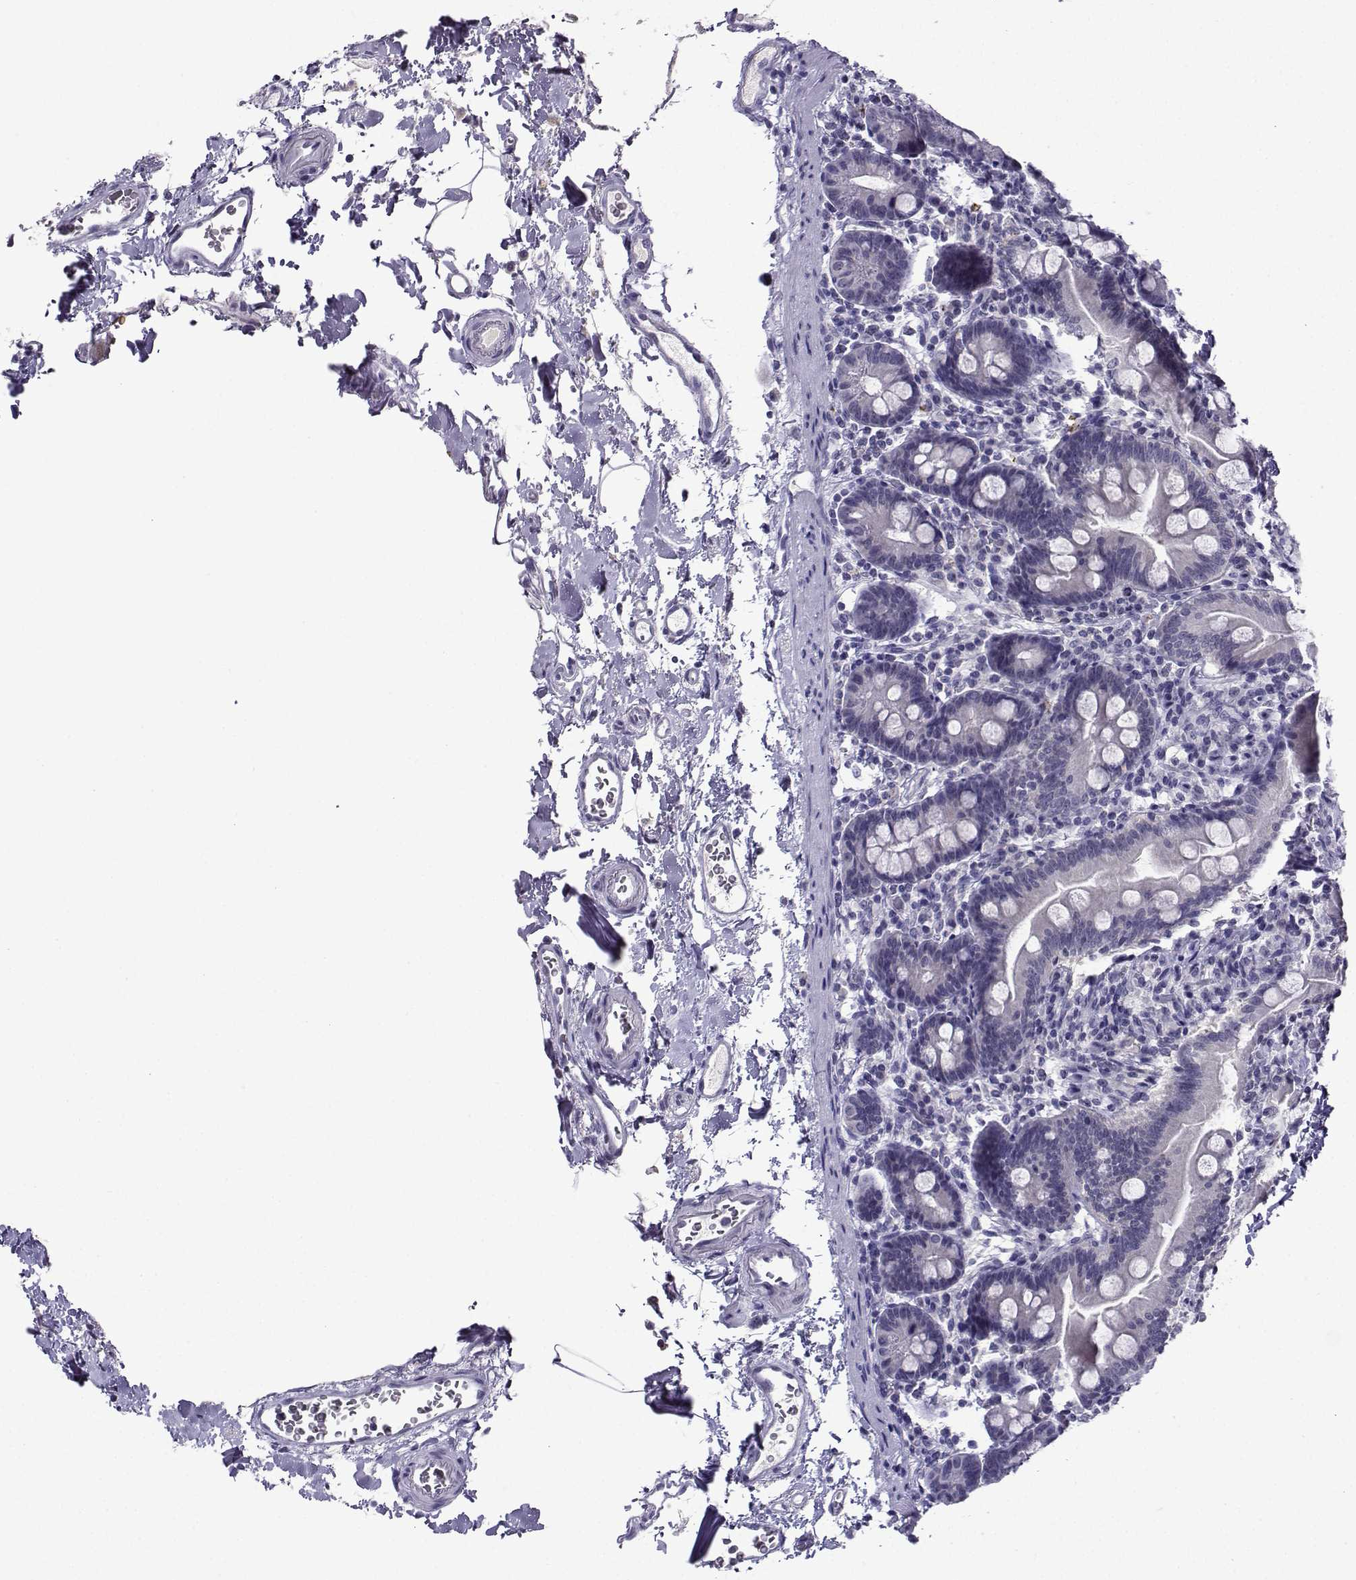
{"staining": {"intensity": "negative", "quantity": "none", "location": "none"}, "tissue": "small intestine", "cell_type": "Glandular cells", "image_type": "normal", "snomed": [{"axis": "morphology", "description": "Normal tissue, NOS"}, {"axis": "topography", "description": "Small intestine"}], "caption": "This image is of normal small intestine stained with immunohistochemistry (IHC) to label a protein in brown with the nuclei are counter-stained blue. There is no expression in glandular cells. The staining is performed using DAB (3,3'-diaminobenzidine) brown chromogen with nuclei counter-stained in using hematoxylin.", "gene": "LRFN2", "patient": {"sex": "female", "age": 44}}